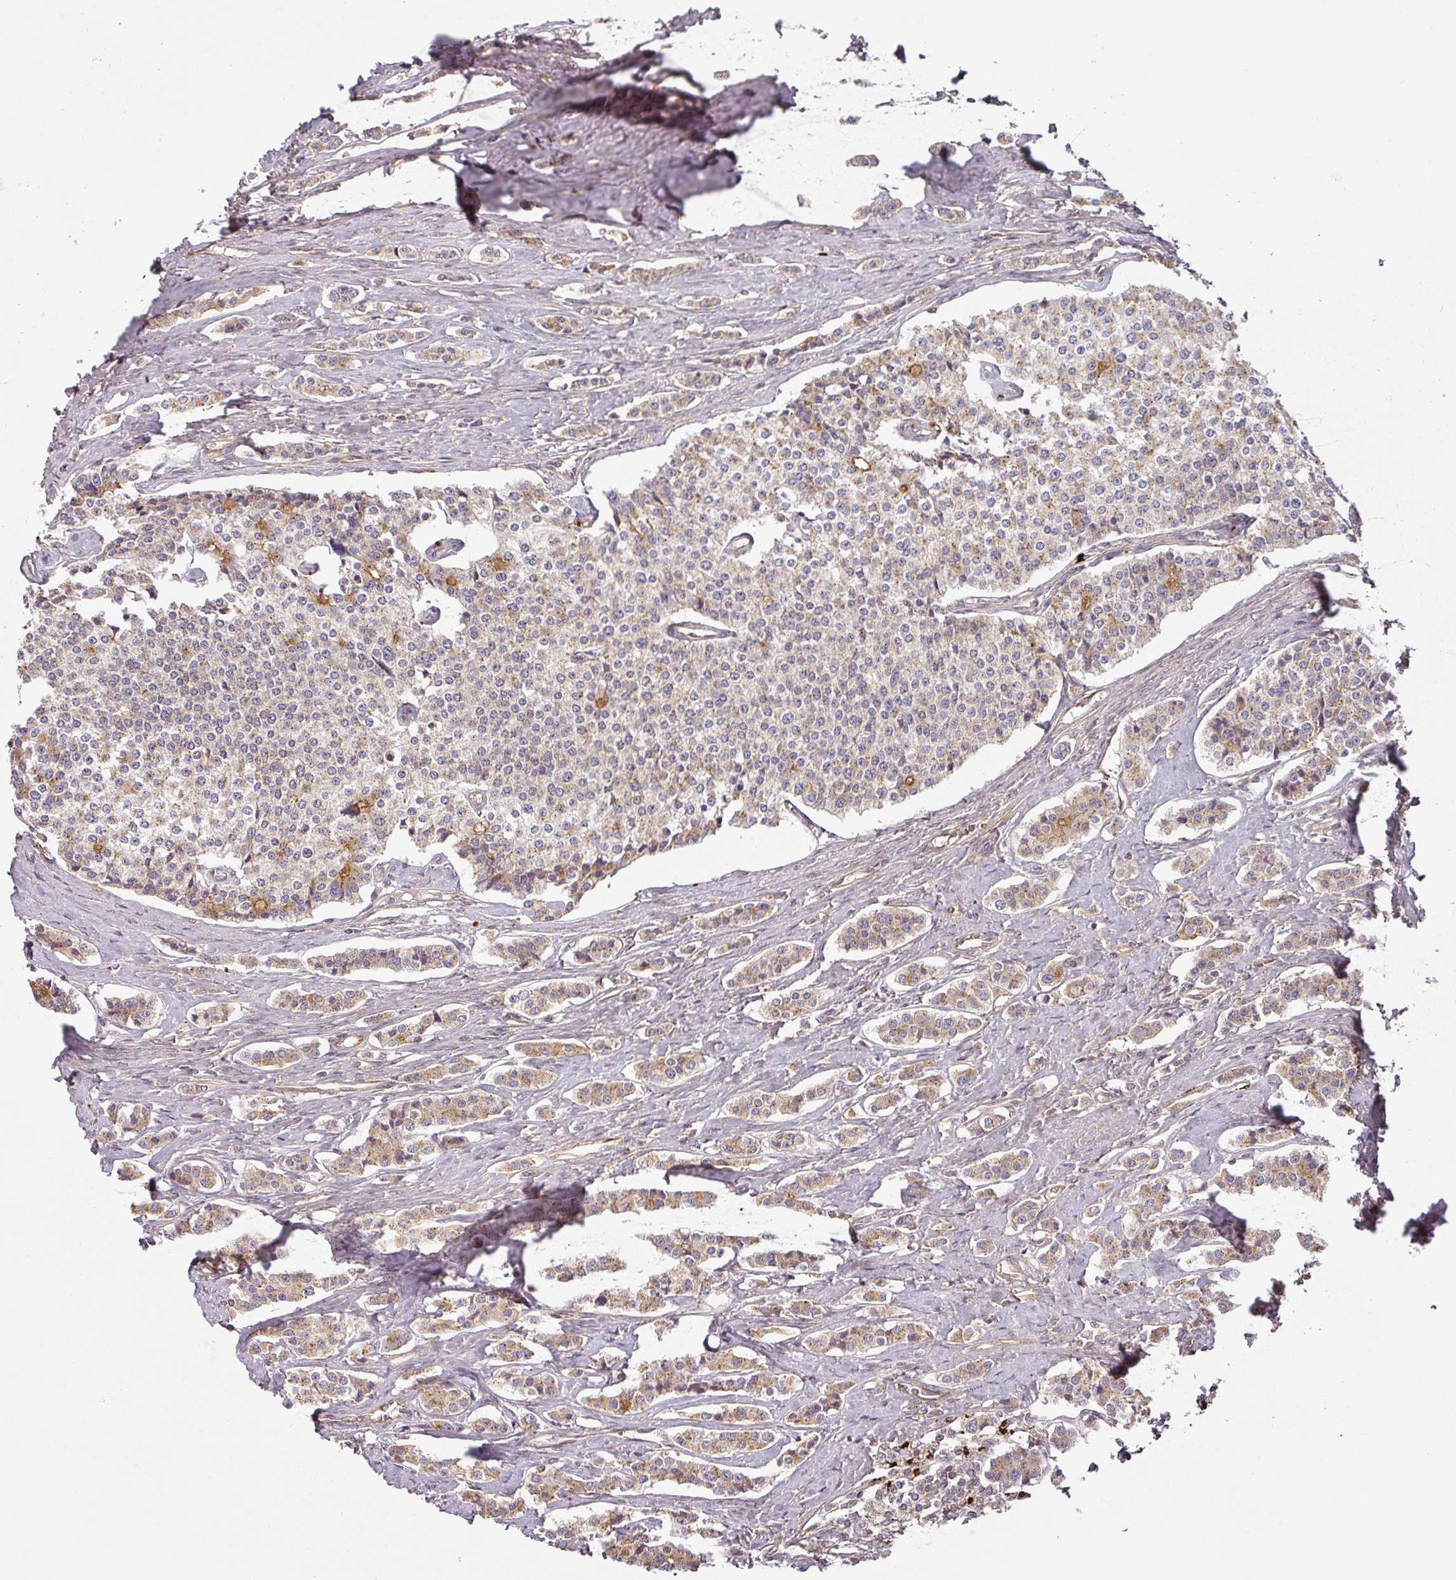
{"staining": {"intensity": "moderate", "quantity": "25%-75%", "location": "cytoplasmic/membranous"}, "tissue": "carcinoid", "cell_type": "Tumor cells", "image_type": "cancer", "snomed": [{"axis": "morphology", "description": "Carcinoid, malignant, NOS"}, {"axis": "topography", "description": "Small intestine"}], "caption": "High-power microscopy captured an immunohistochemistry (IHC) histopathology image of carcinoid, revealing moderate cytoplasmic/membranous positivity in approximately 25%-75% of tumor cells. The staining was performed using DAB to visualize the protein expression in brown, while the nuclei were stained in blue with hematoxylin (Magnification: 20x).", "gene": "DIMT1", "patient": {"sex": "male", "age": 63}}